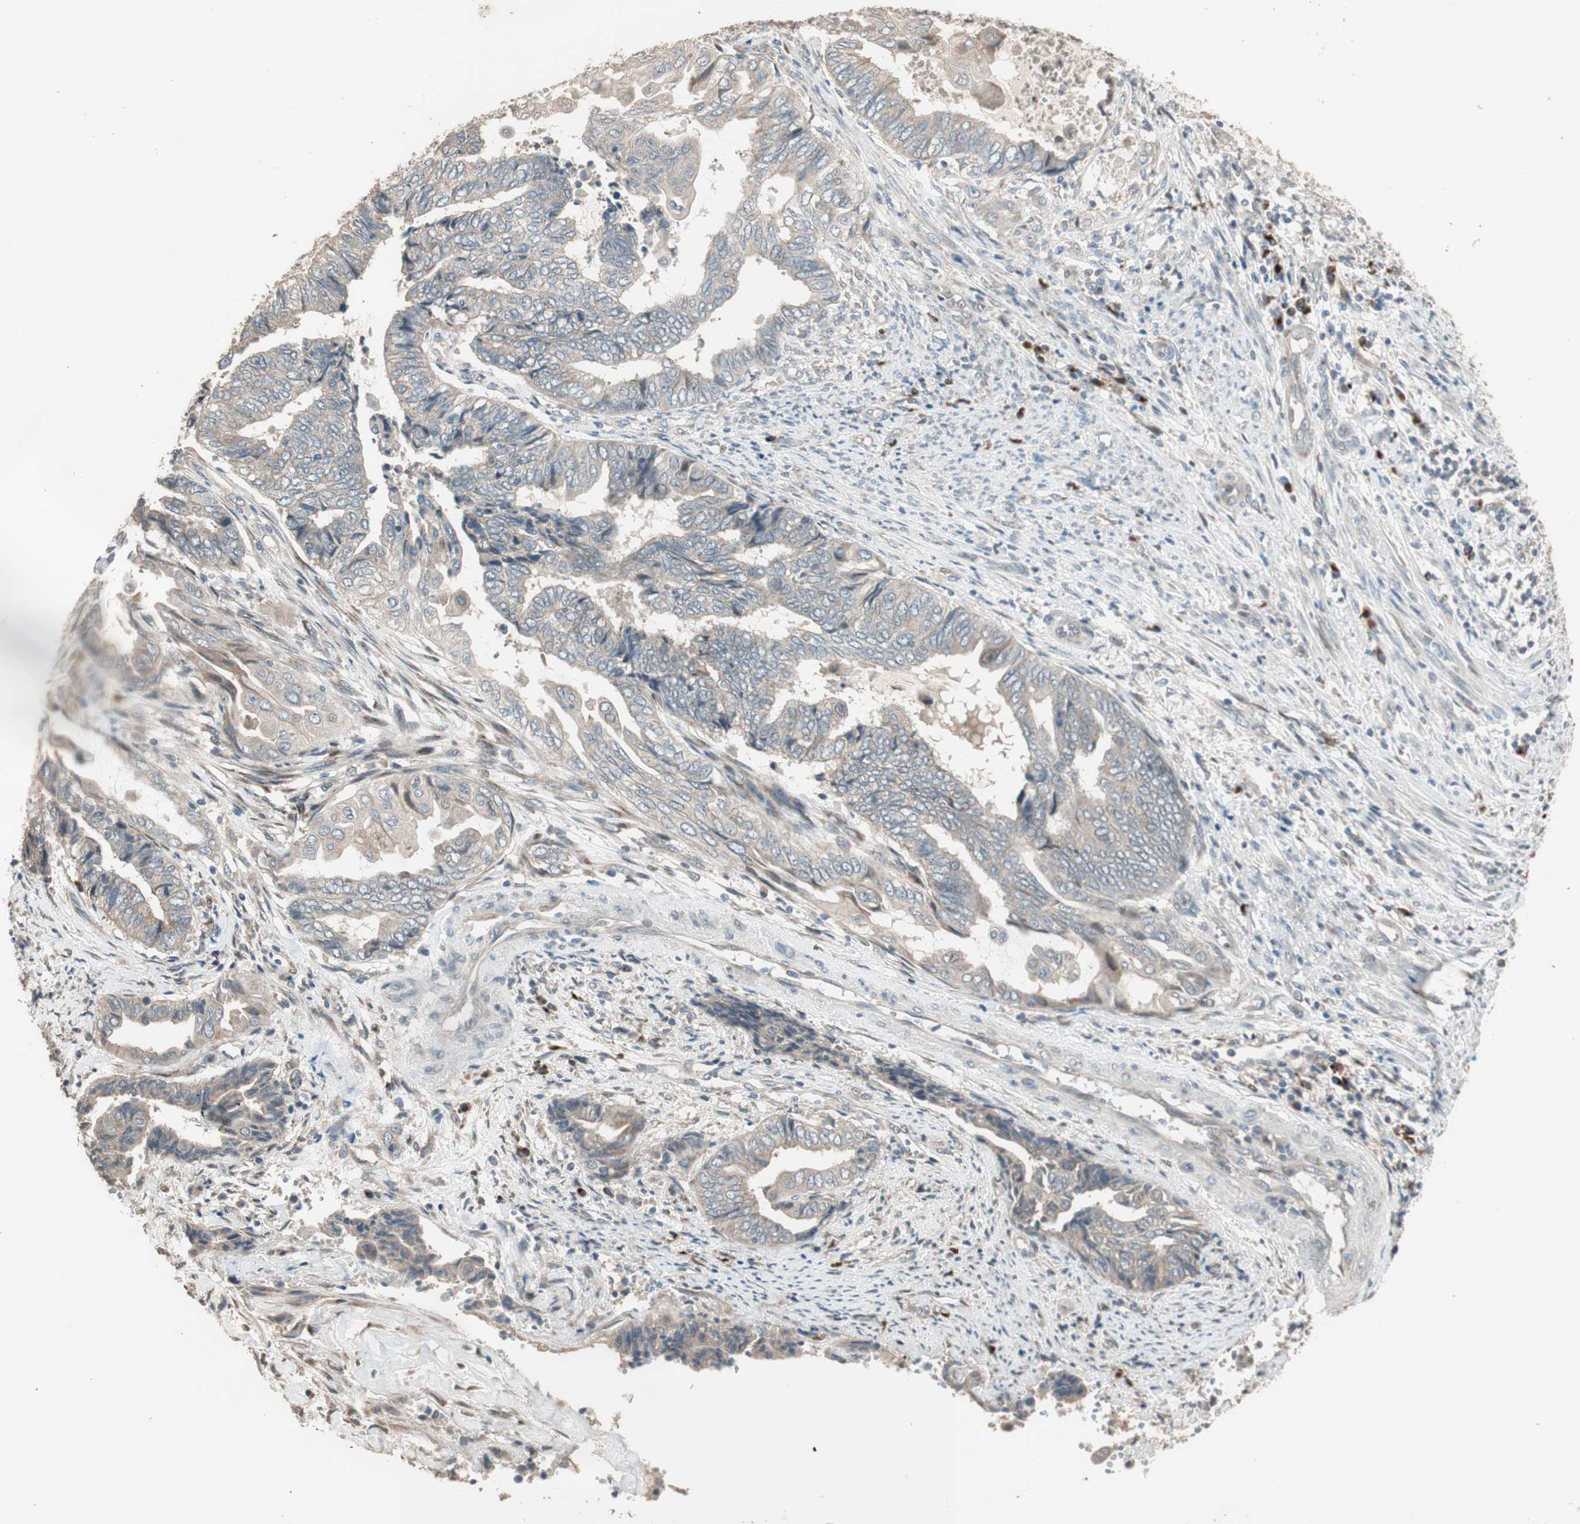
{"staining": {"intensity": "weak", "quantity": ">75%", "location": "cytoplasmic/membranous"}, "tissue": "endometrial cancer", "cell_type": "Tumor cells", "image_type": "cancer", "snomed": [{"axis": "morphology", "description": "Adenocarcinoma, NOS"}, {"axis": "topography", "description": "Uterus"}, {"axis": "topography", "description": "Endometrium"}], "caption": "Immunohistochemical staining of human endometrial cancer displays low levels of weak cytoplasmic/membranous positivity in about >75% of tumor cells. (Stains: DAB in brown, nuclei in blue, Microscopy: brightfield microscopy at high magnification).", "gene": "RARRES1", "patient": {"sex": "female", "age": 70}}